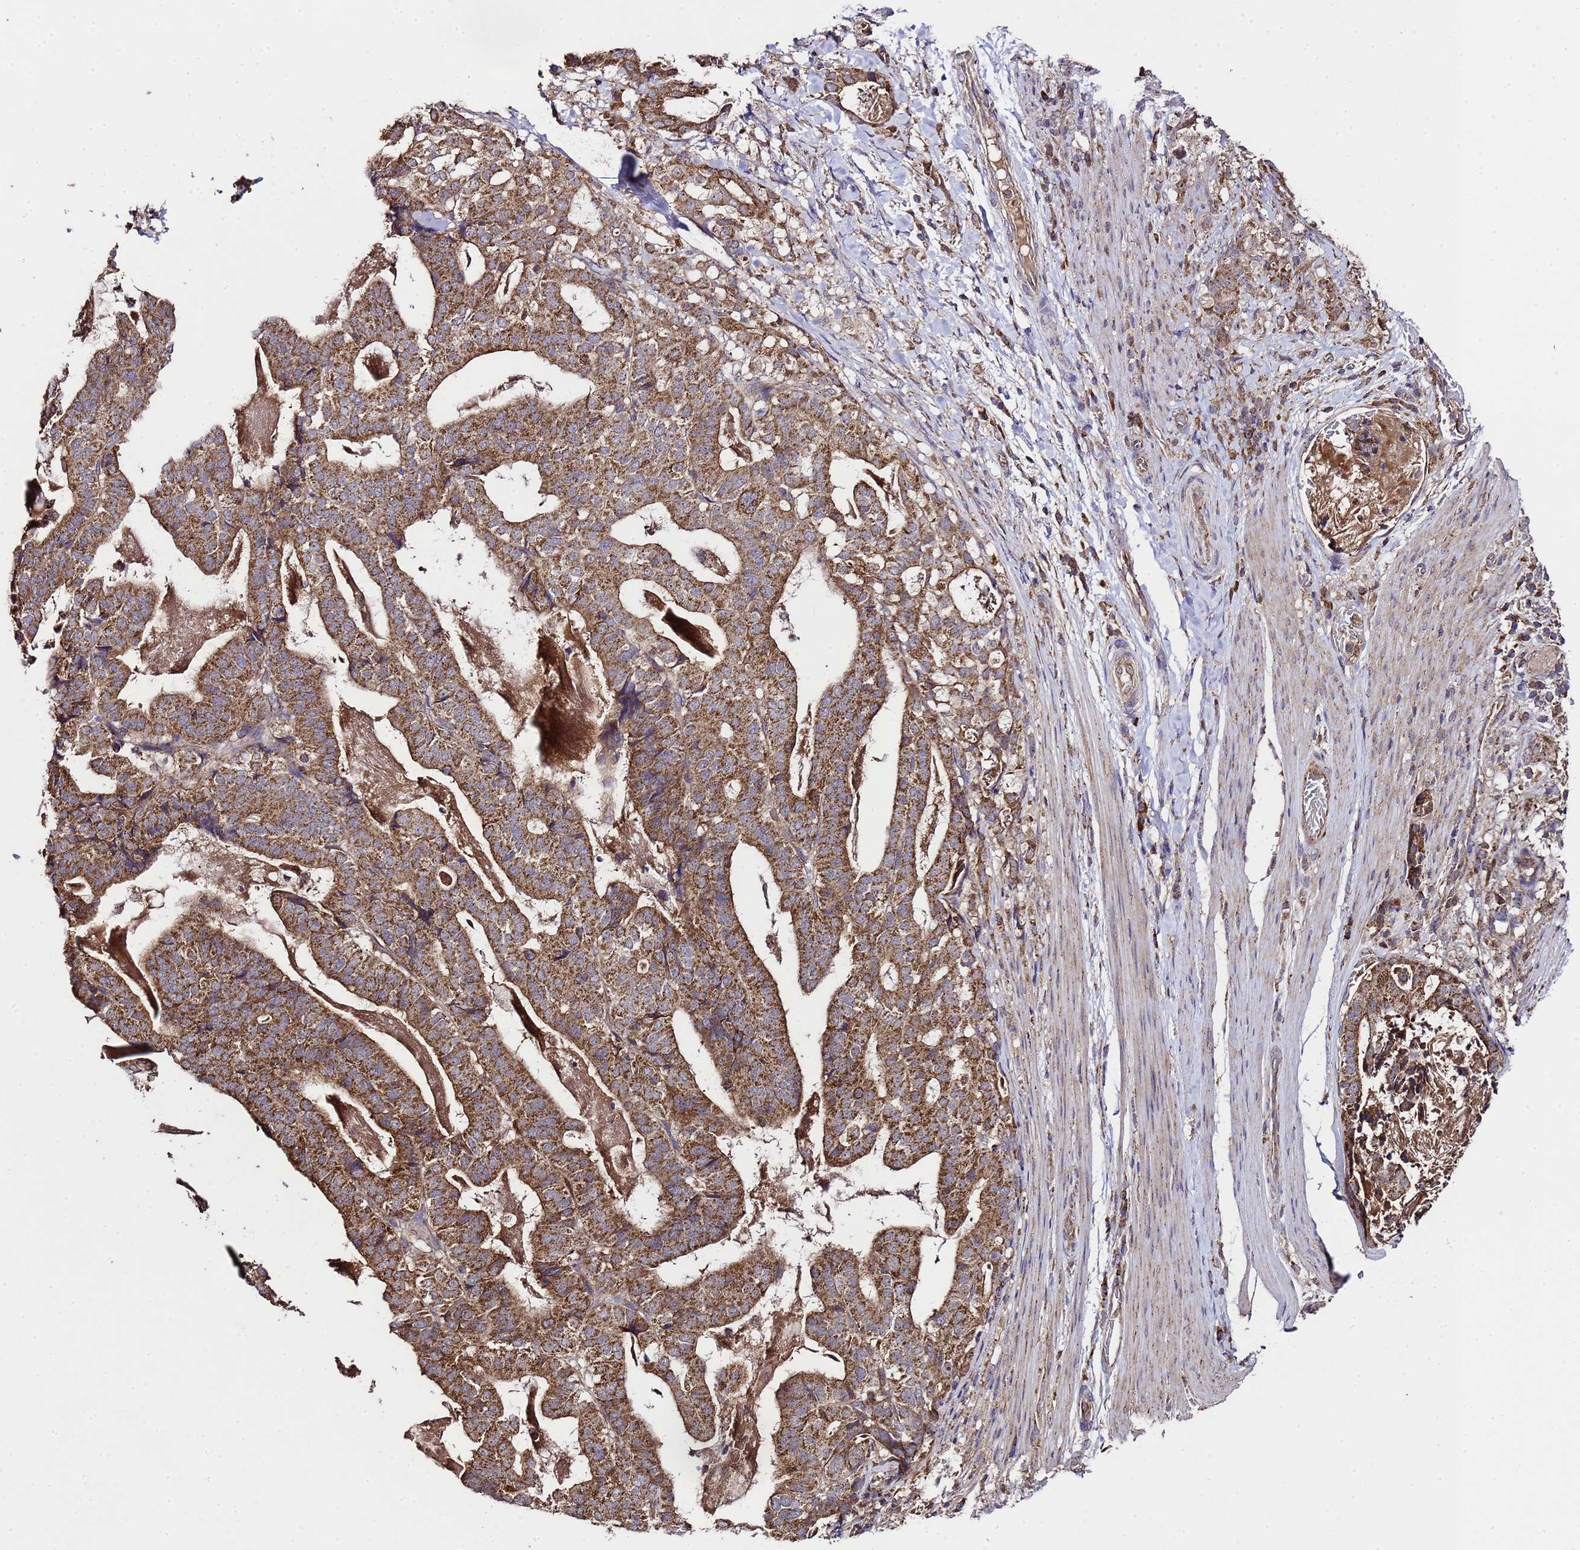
{"staining": {"intensity": "strong", "quantity": ">75%", "location": "cytoplasmic/membranous"}, "tissue": "stomach cancer", "cell_type": "Tumor cells", "image_type": "cancer", "snomed": [{"axis": "morphology", "description": "Adenocarcinoma, NOS"}, {"axis": "topography", "description": "Stomach"}], "caption": "Strong cytoplasmic/membranous expression is identified in about >75% of tumor cells in stomach cancer.", "gene": "HSPBAP1", "patient": {"sex": "male", "age": 48}}